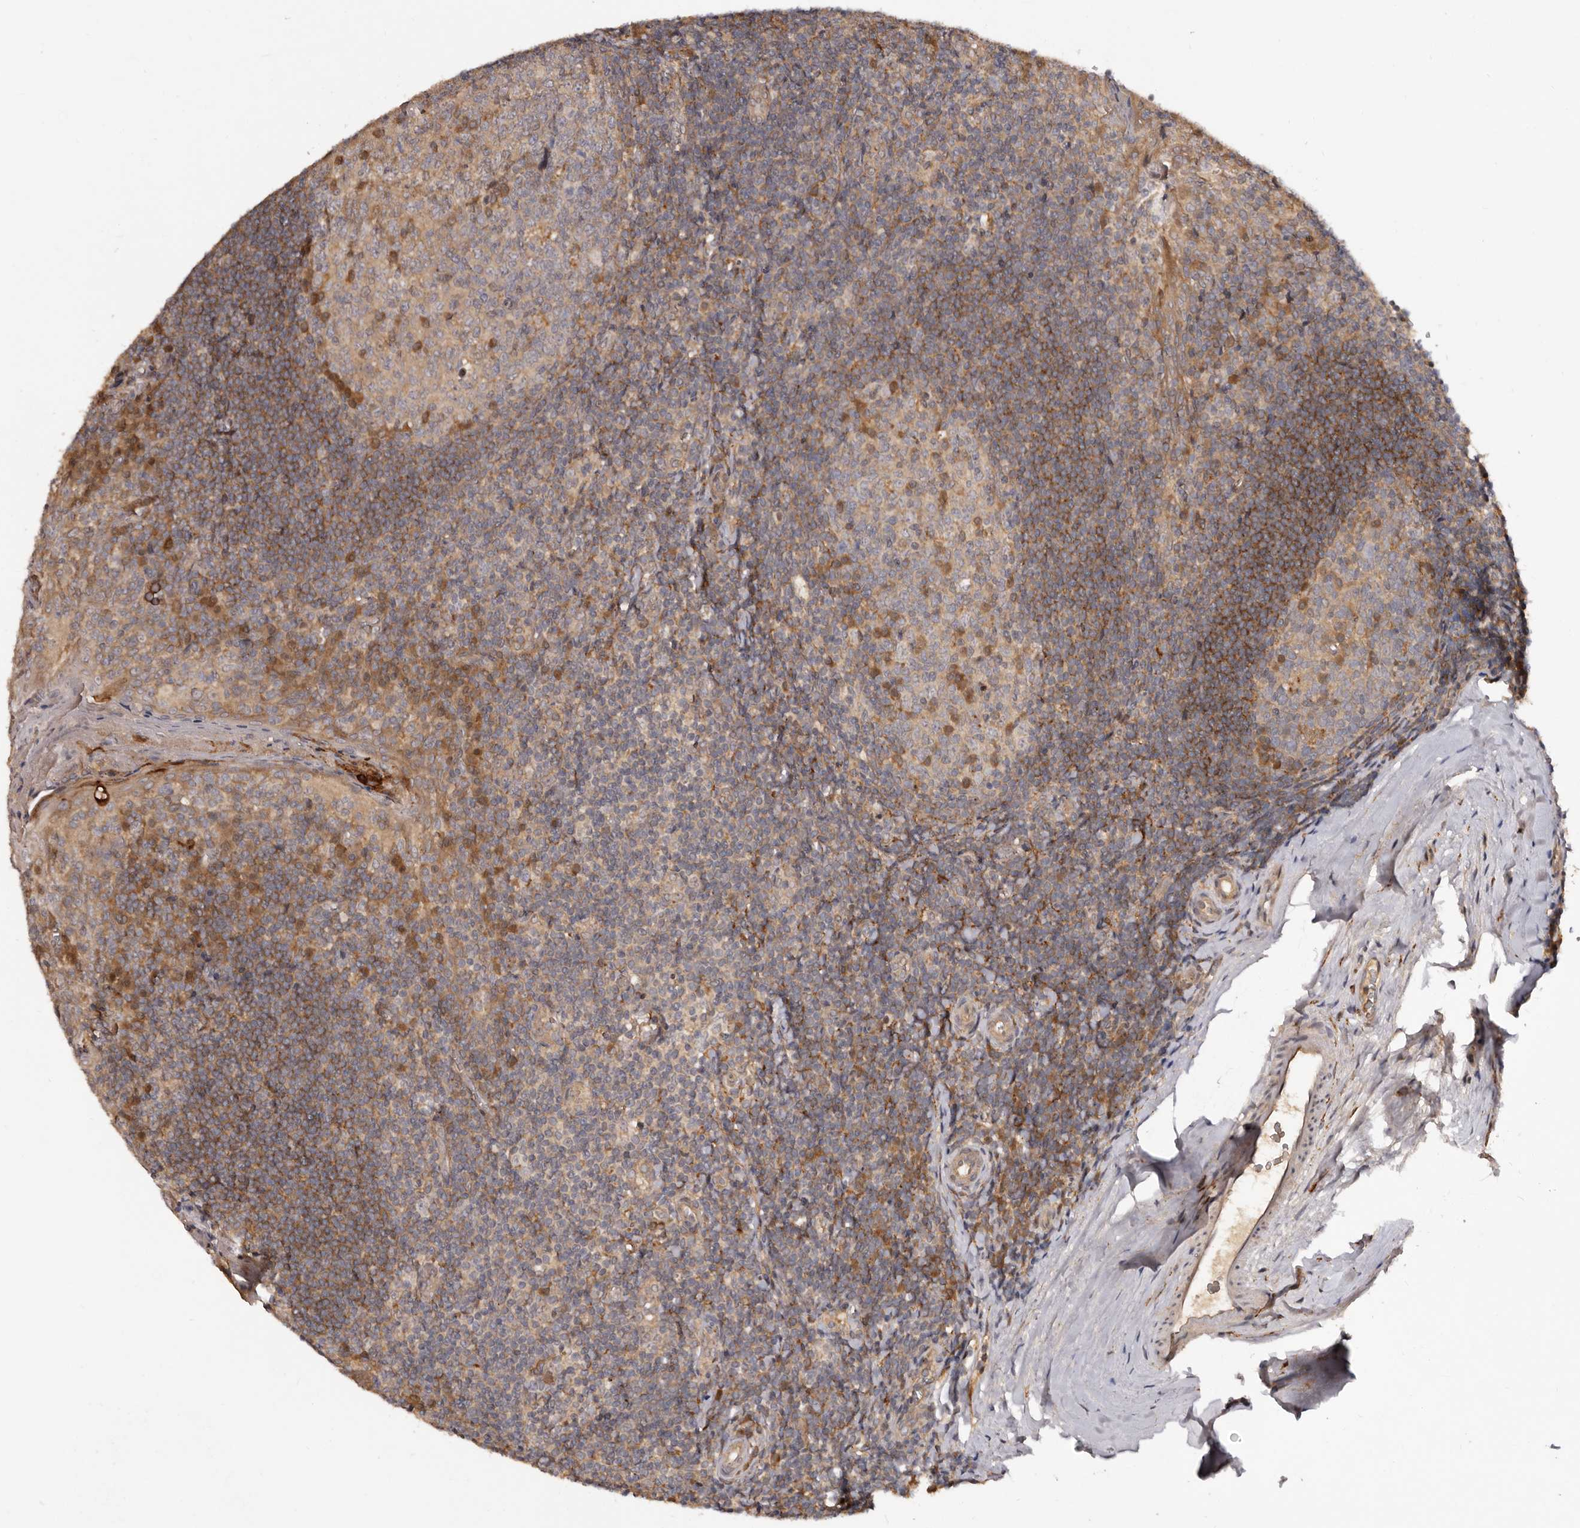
{"staining": {"intensity": "moderate", "quantity": "<25%", "location": "cytoplasmic/membranous"}, "tissue": "tonsil", "cell_type": "Germinal center cells", "image_type": "normal", "snomed": [{"axis": "morphology", "description": "Normal tissue, NOS"}, {"axis": "topography", "description": "Tonsil"}], "caption": "The histopathology image exhibits staining of unremarkable tonsil, revealing moderate cytoplasmic/membranous protein positivity (brown color) within germinal center cells. The protein is stained brown, and the nuclei are stained in blue (DAB IHC with brightfield microscopy, high magnification).", "gene": "INAVA", "patient": {"sex": "male", "age": 27}}